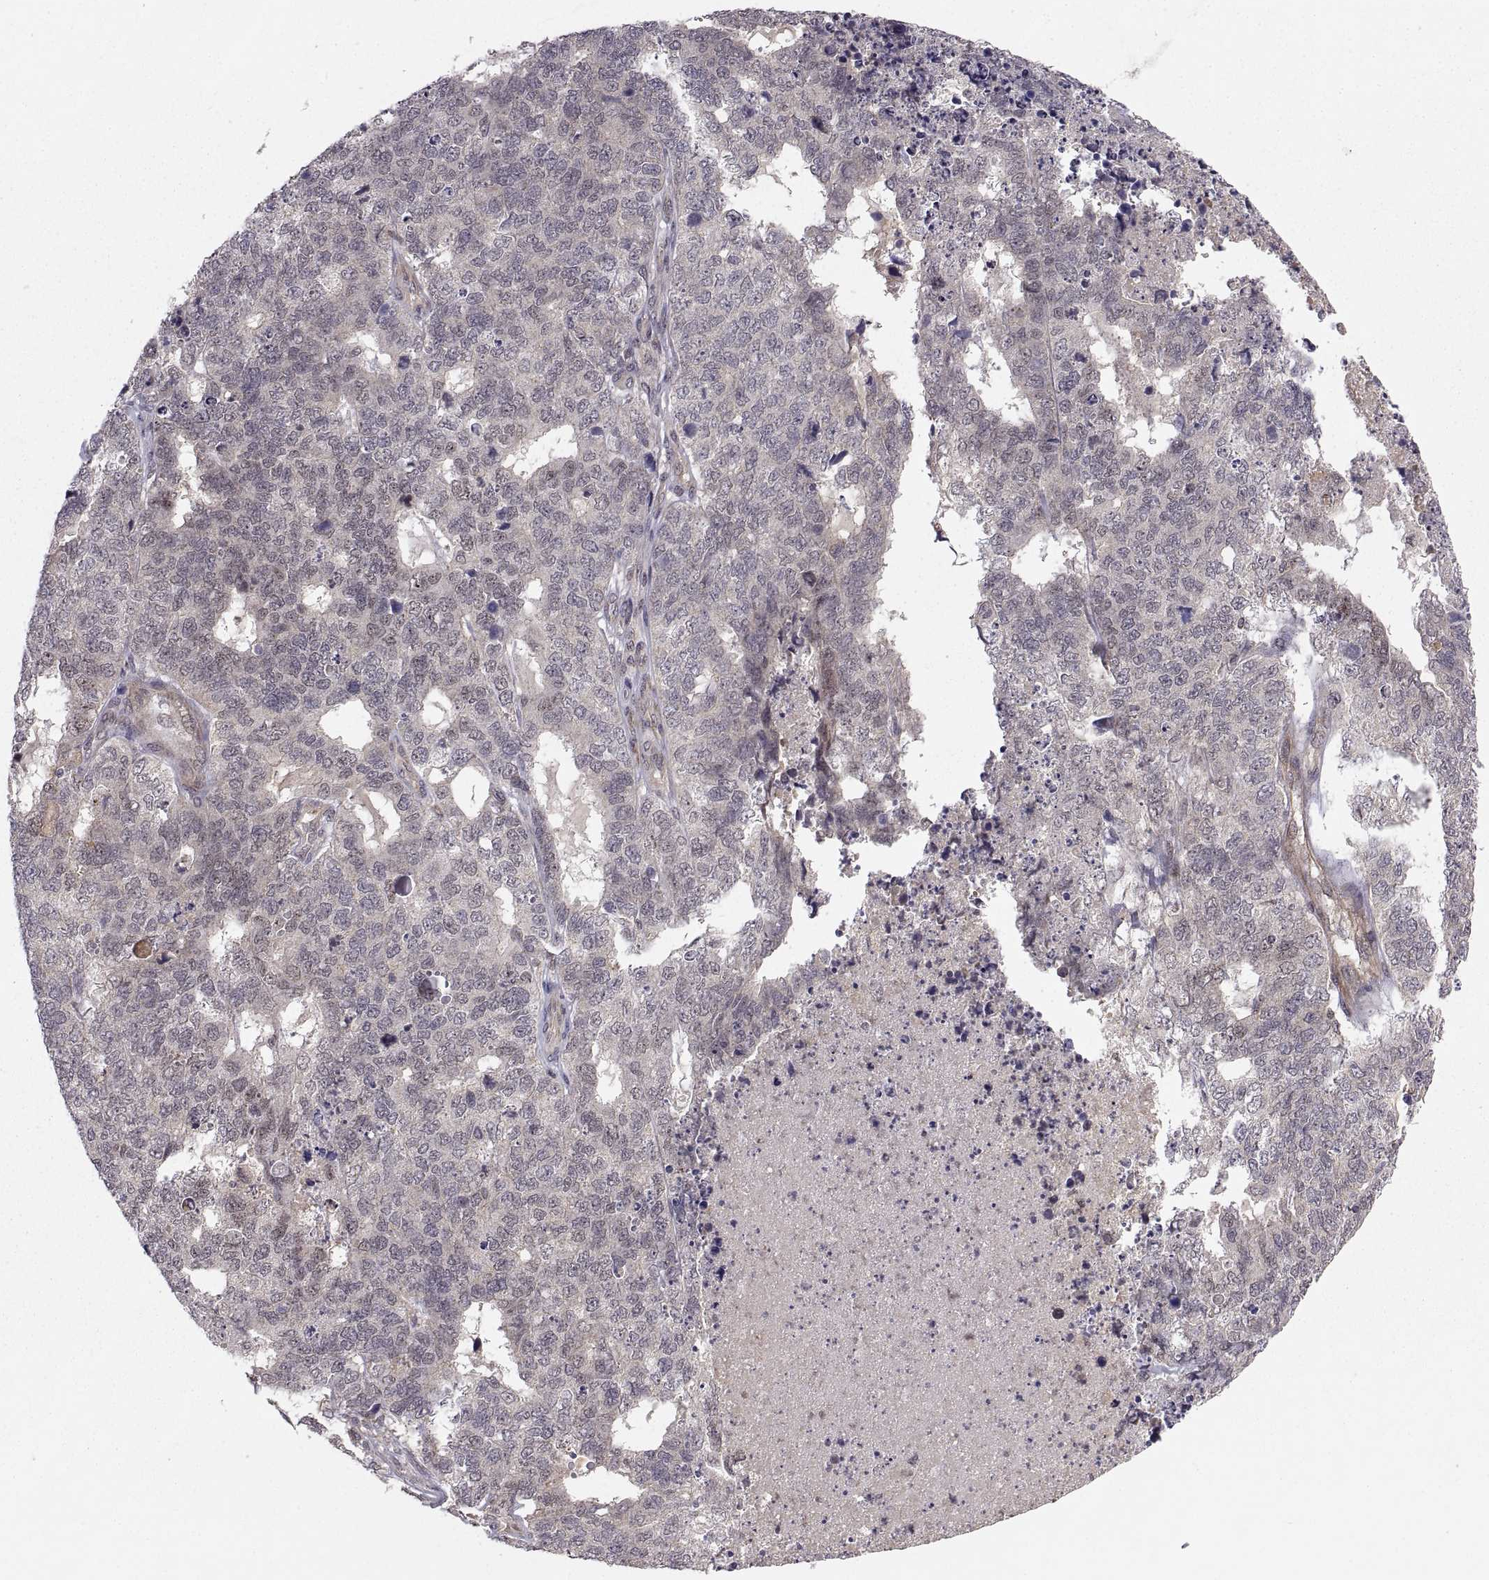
{"staining": {"intensity": "weak", "quantity": "<25%", "location": "cytoplasmic/membranous"}, "tissue": "cervical cancer", "cell_type": "Tumor cells", "image_type": "cancer", "snomed": [{"axis": "morphology", "description": "Squamous cell carcinoma, NOS"}, {"axis": "topography", "description": "Cervix"}], "caption": "Immunohistochemistry (IHC) micrograph of cervical cancer (squamous cell carcinoma) stained for a protein (brown), which shows no staining in tumor cells.", "gene": "ABL2", "patient": {"sex": "female", "age": 63}}